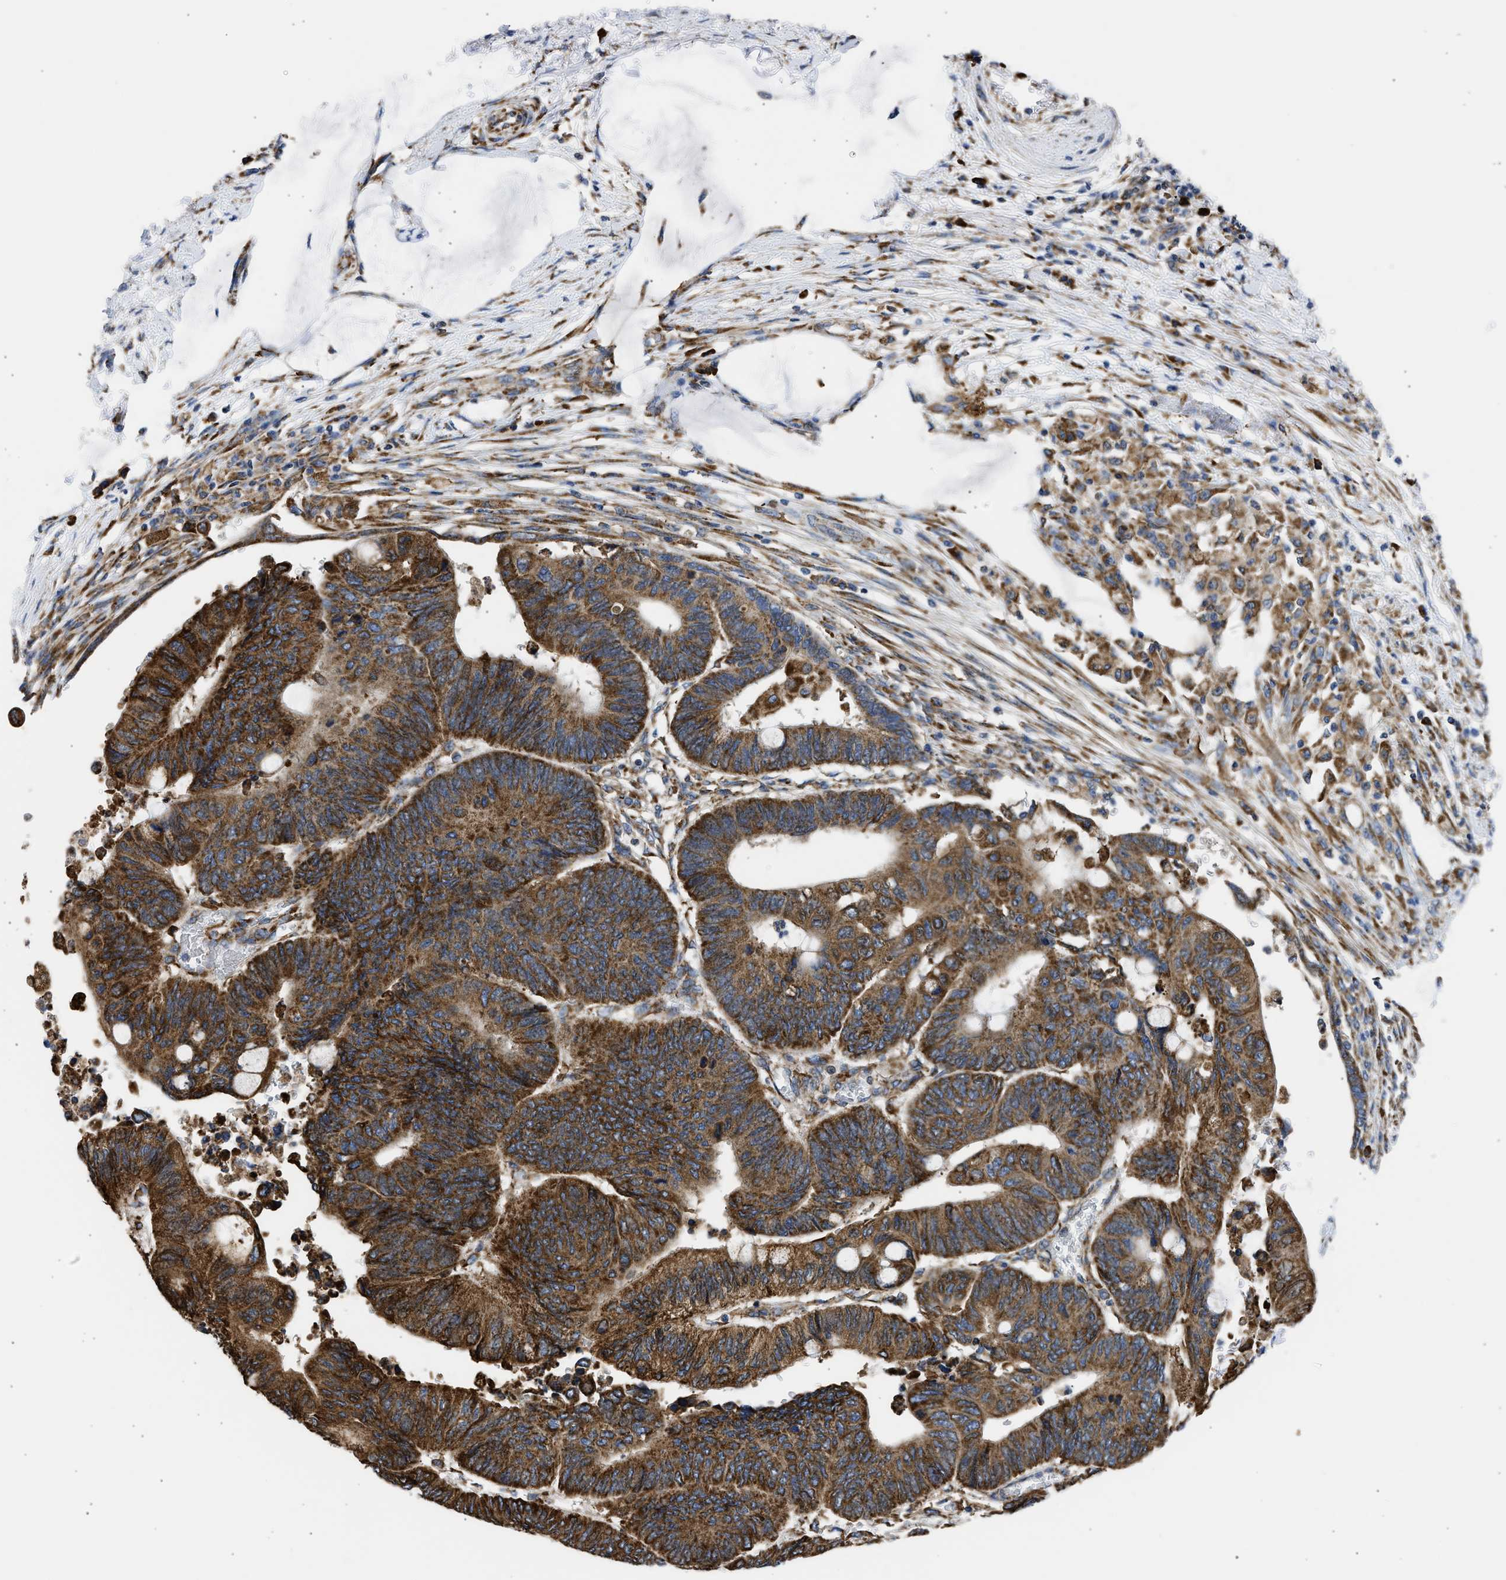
{"staining": {"intensity": "strong", "quantity": ">75%", "location": "cytoplasmic/membranous"}, "tissue": "colorectal cancer", "cell_type": "Tumor cells", "image_type": "cancer", "snomed": [{"axis": "morphology", "description": "Normal tissue, NOS"}, {"axis": "morphology", "description": "Adenocarcinoma, NOS"}, {"axis": "topography", "description": "Rectum"}, {"axis": "topography", "description": "Peripheral nerve tissue"}], "caption": "Protein expression analysis of human colorectal cancer (adenocarcinoma) reveals strong cytoplasmic/membranous staining in about >75% of tumor cells. The staining was performed using DAB, with brown indicating positive protein expression. Nuclei are stained blue with hematoxylin.", "gene": "CYCS", "patient": {"sex": "male", "age": 92}}